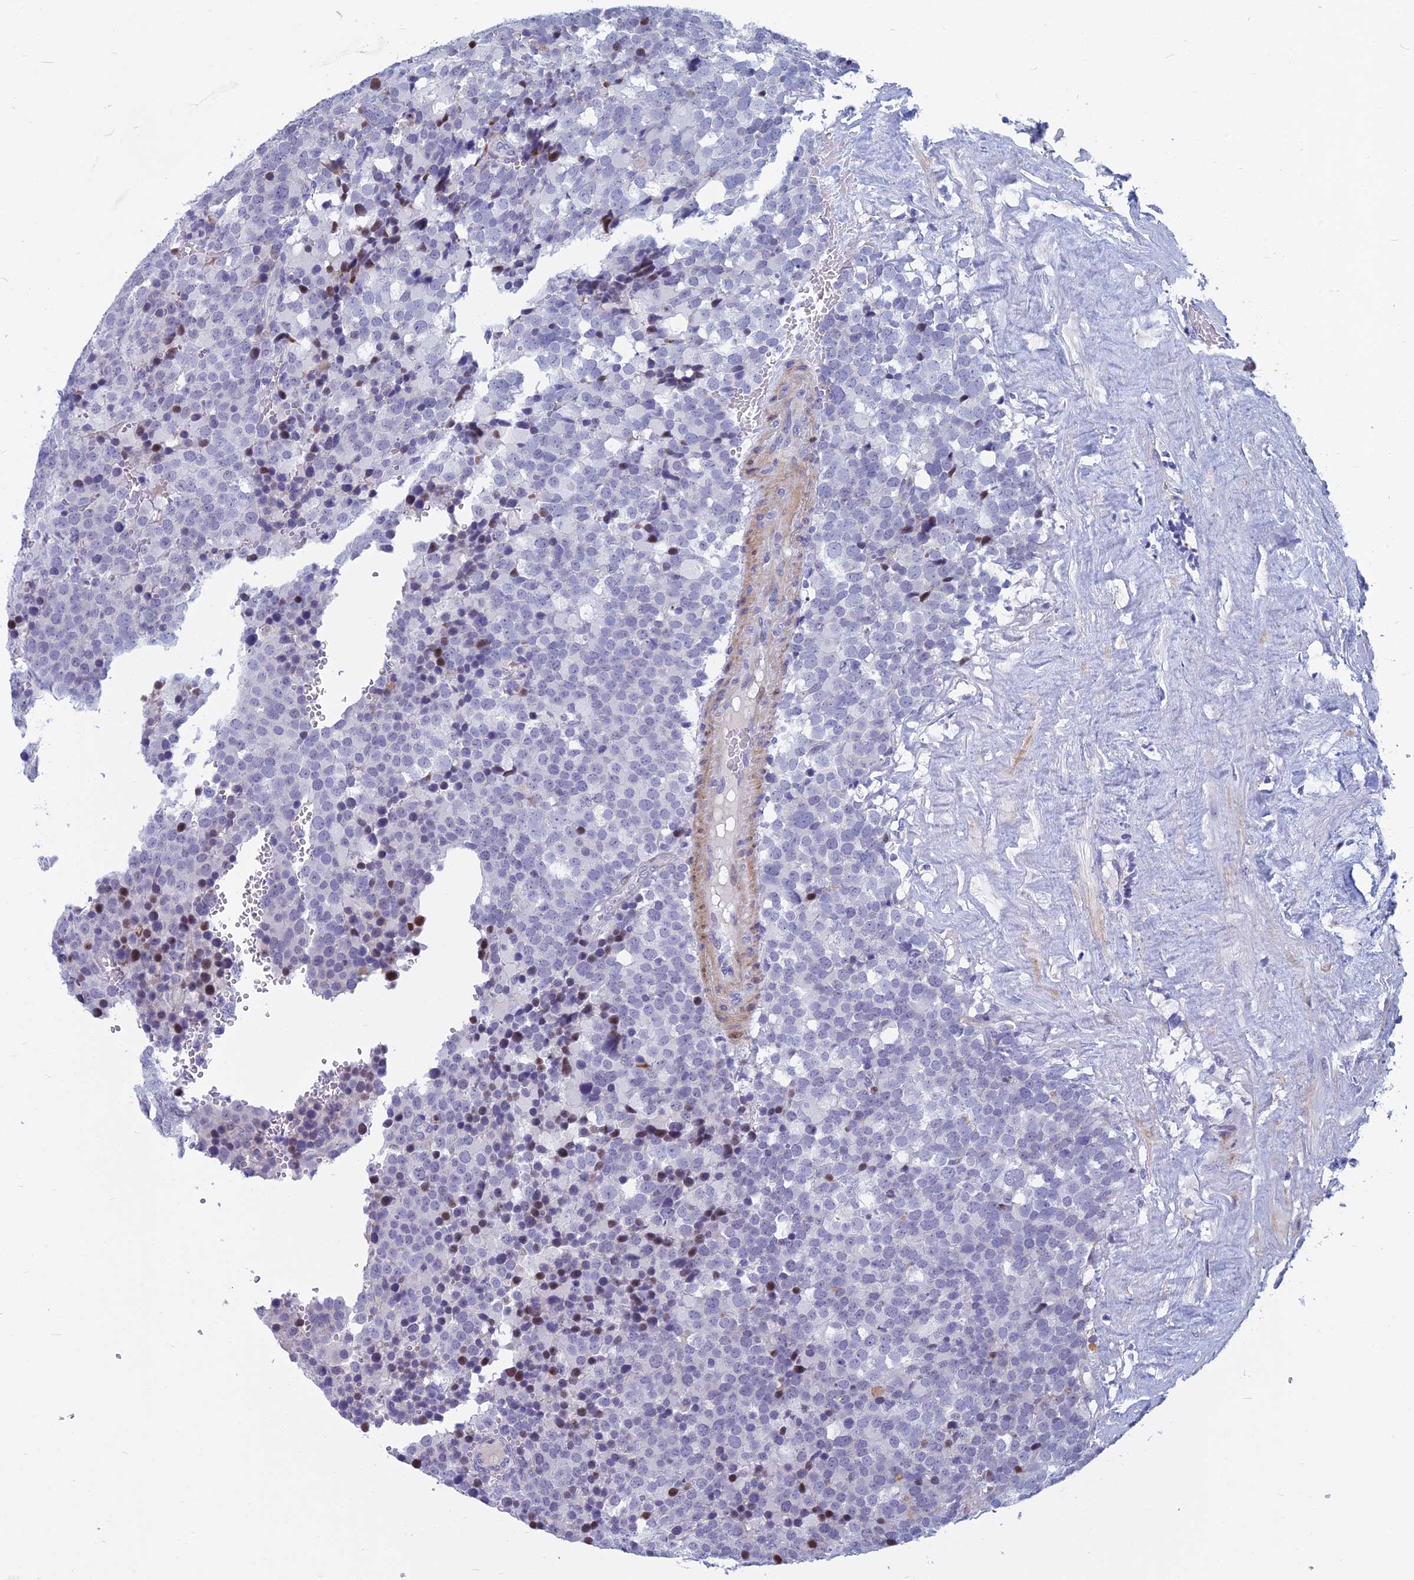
{"staining": {"intensity": "negative", "quantity": "none", "location": "none"}, "tissue": "testis cancer", "cell_type": "Tumor cells", "image_type": "cancer", "snomed": [{"axis": "morphology", "description": "Seminoma, NOS"}, {"axis": "topography", "description": "Testis"}], "caption": "IHC micrograph of testis seminoma stained for a protein (brown), which demonstrates no expression in tumor cells.", "gene": "MYBPC2", "patient": {"sex": "male", "age": 71}}